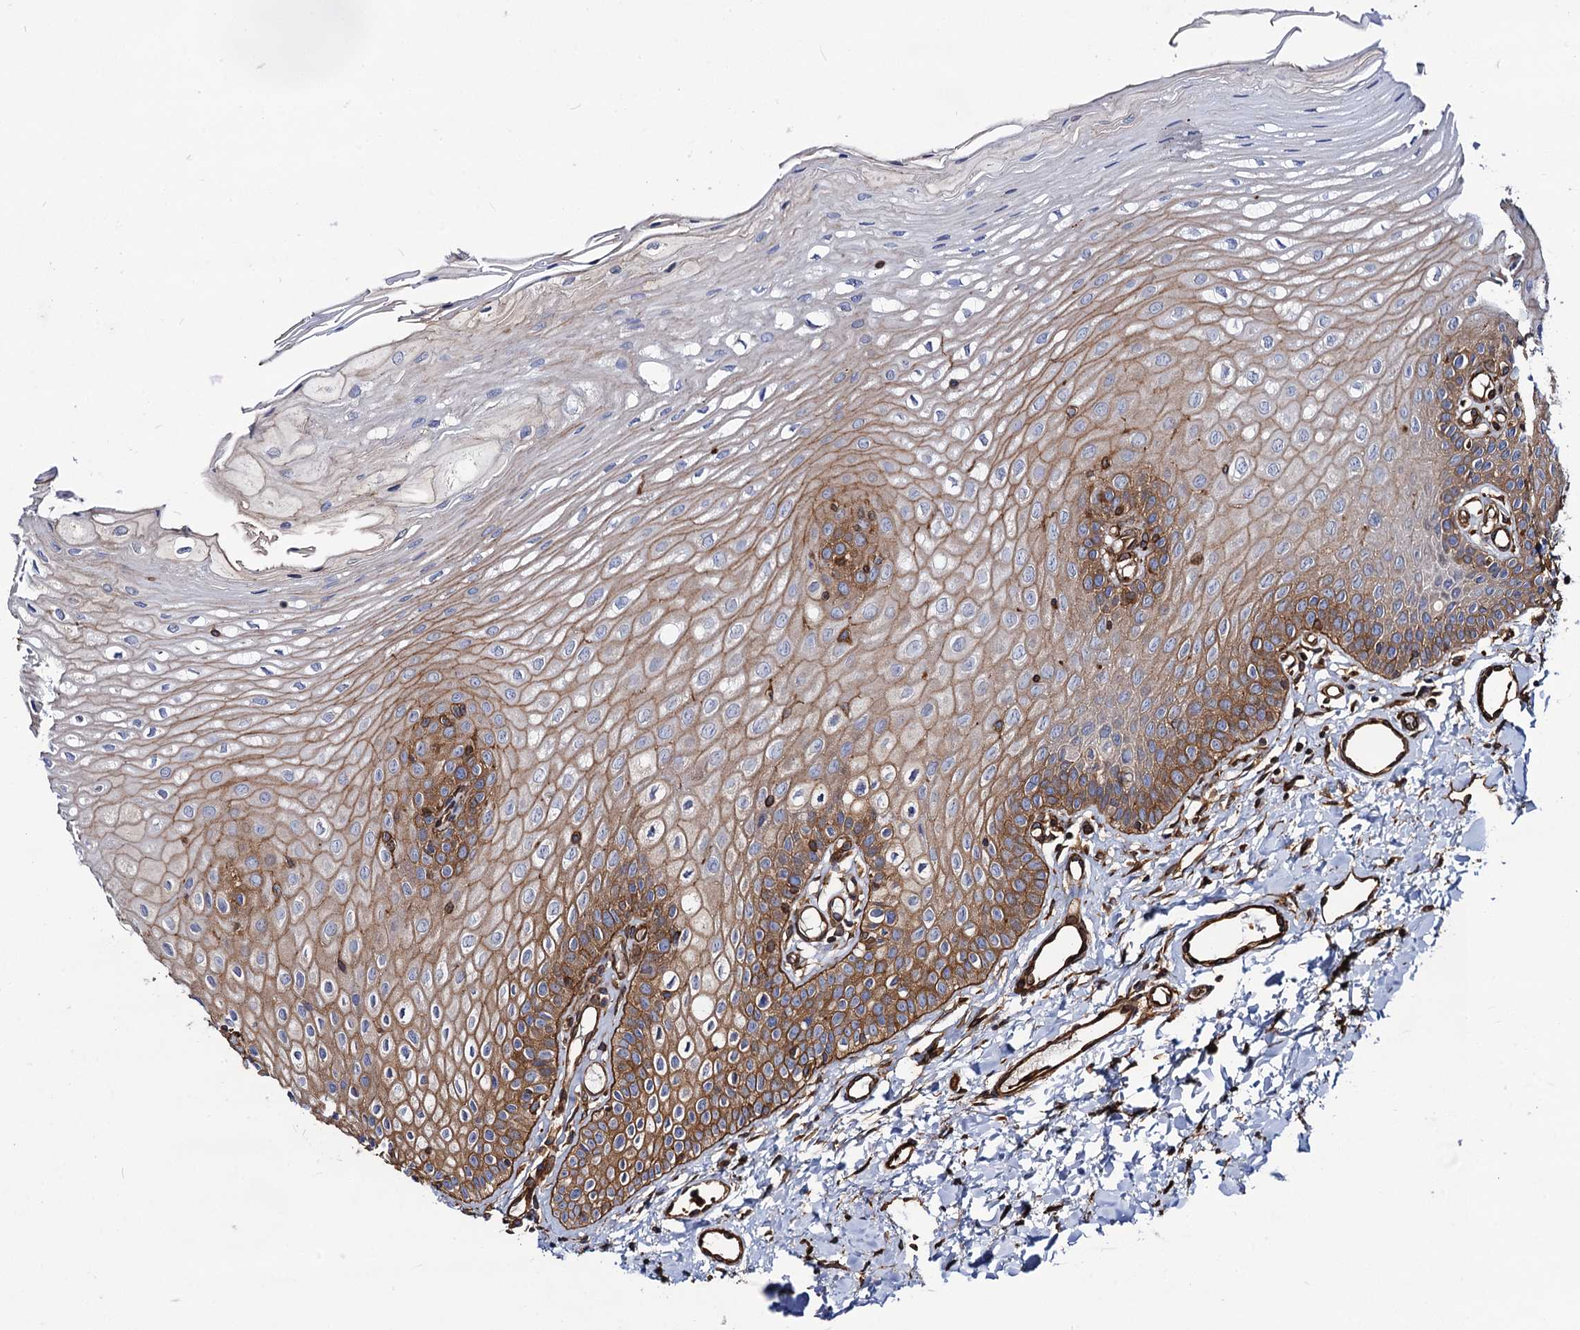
{"staining": {"intensity": "weak", "quantity": ">75%", "location": "cytoplasmic/membranous"}, "tissue": "oral mucosa", "cell_type": "Squamous epithelial cells", "image_type": "normal", "snomed": [{"axis": "morphology", "description": "Normal tissue, NOS"}, {"axis": "topography", "description": "Oral tissue"}], "caption": "Approximately >75% of squamous epithelial cells in benign human oral mucosa exhibit weak cytoplasmic/membranous protein staining as visualized by brown immunohistochemical staining.", "gene": "CIP2A", "patient": {"sex": "female", "age": 39}}